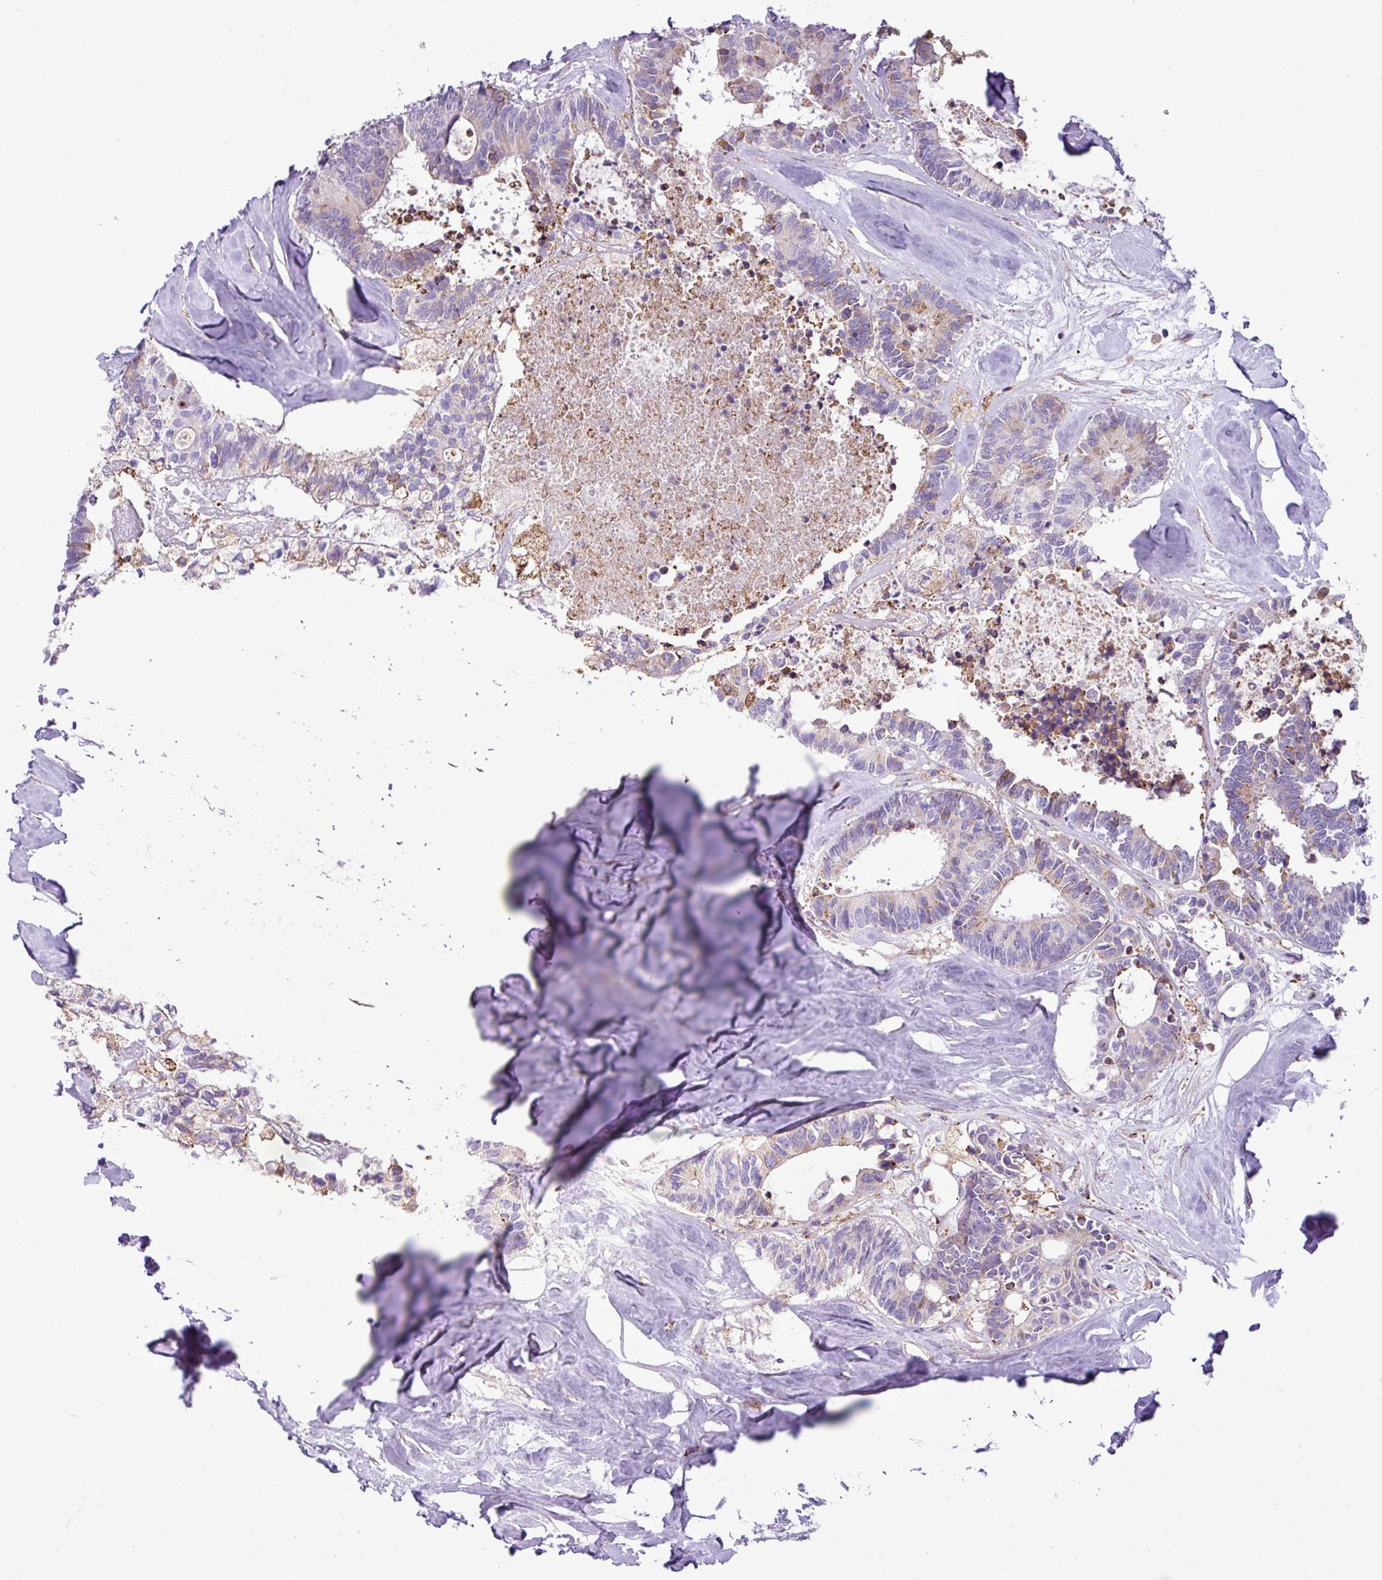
{"staining": {"intensity": "weak", "quantity": "<25%", "location": "cytoplasmic/membranous"}, "tissue": "colorectal cancer", "cell_type": "Tumor cells", "image_type": "cancer", "snomed": [{"axis": "morphology", "description": "Adenocarcinoma, NOS"}, {"axis": "topography", "description": "Colon"}, {"axis": "topography", "description": "Rectum"}], "caption": "Immunohistochemical staining of human colorectal adenocarcinoma reveals no significant positivity in tumor cells.", "gene": "ZSCAN5A", "patient": {"sex": "male", "age": 57}}